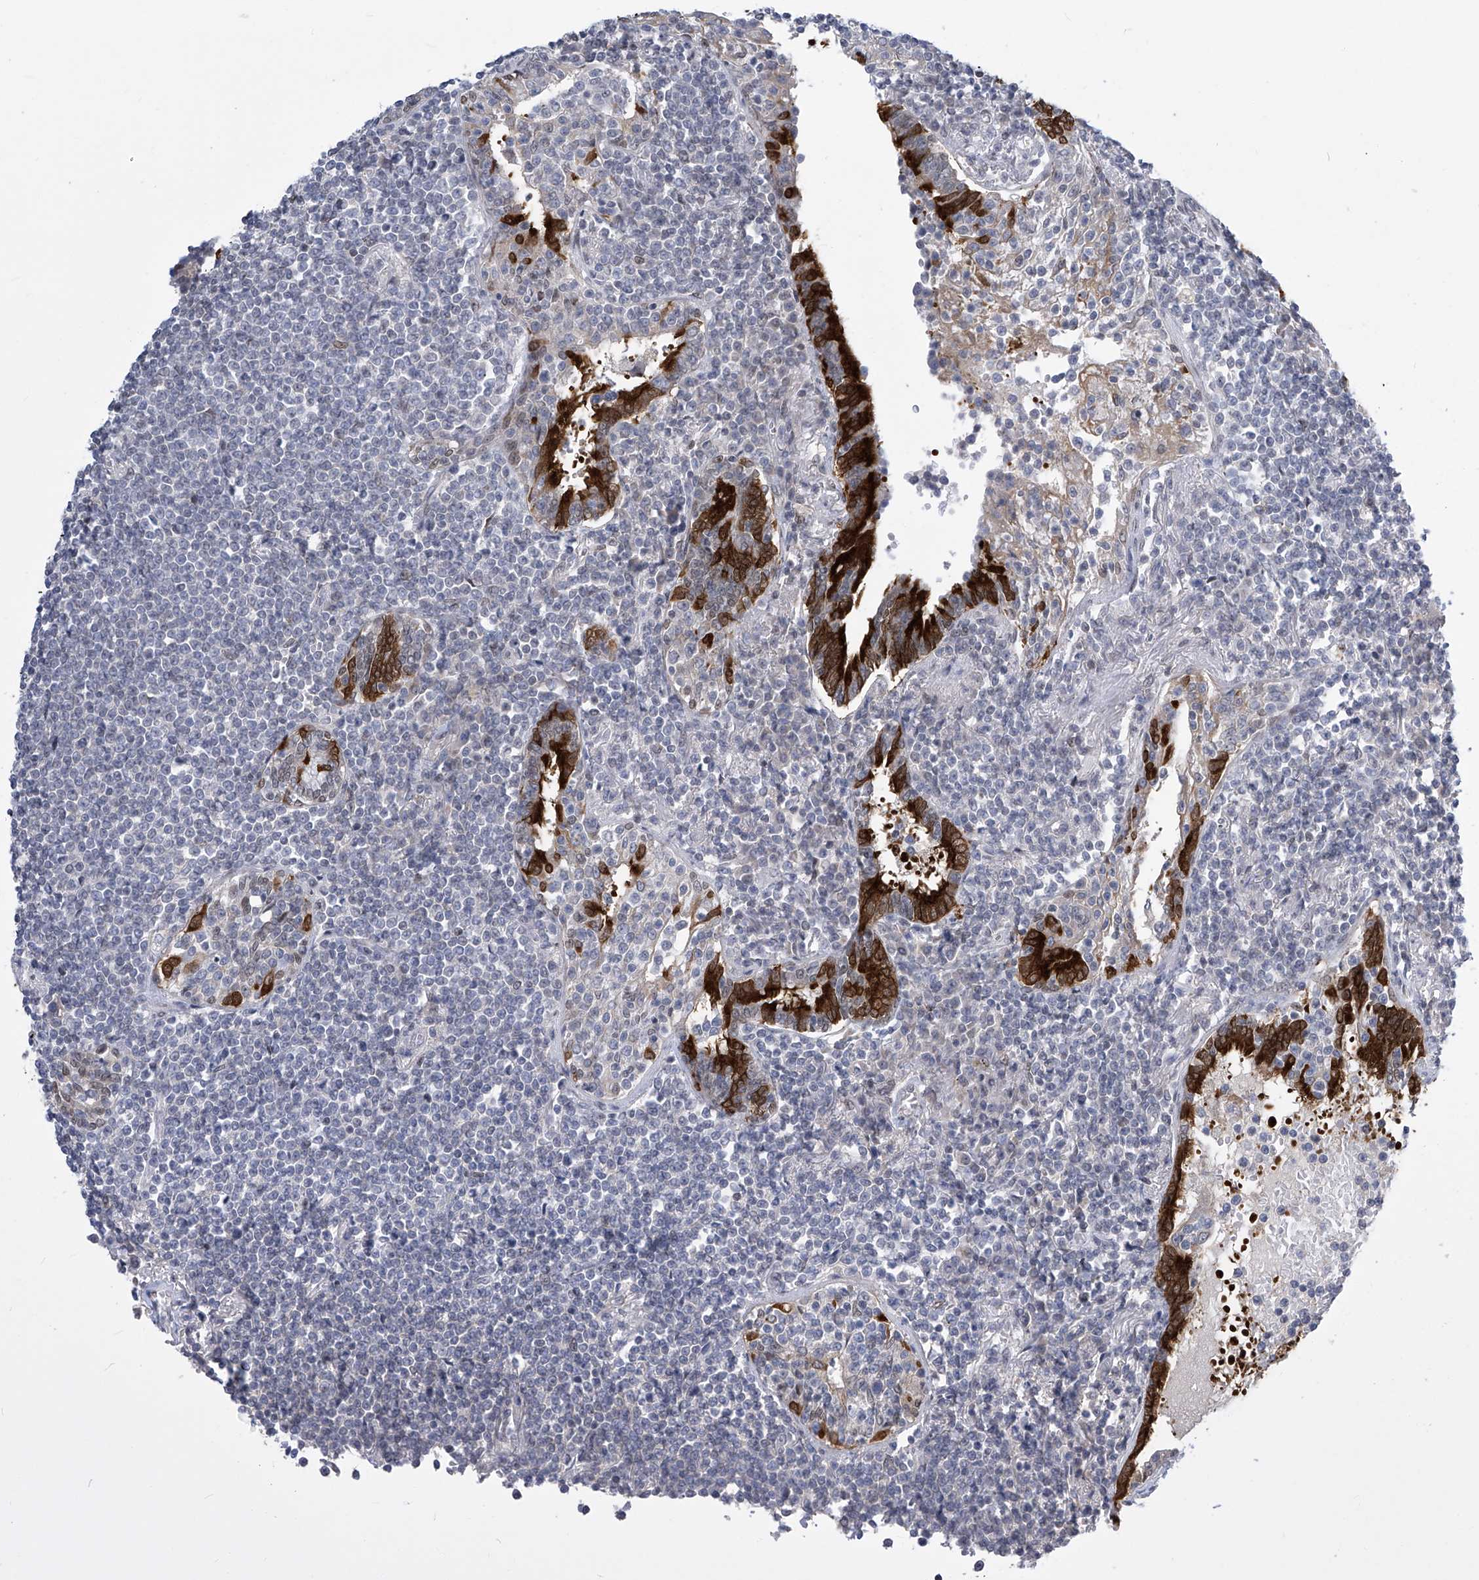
{"staining": {"intensity": "negative", "quantity": "none", "location": "none"}, "tissue": "lymphoma", "cell_type": "Tumor cells", "image_type": "cancer", "snomed": [{"axis": "morphology", "description": "Malignant lymphoma, non-Hodgkin's type, Low grade"}, {"axis": "topography", "description": "Lung"}], "caption": "This photomicrograph is of low-grade malignant lymphoma, non-Hodgkin's type stained with IHC to label a protein in brown with the nuclei are counter-stained blue. There is no positivity in tumor cells.", "gene": "CETN2", "patient": {"sex": "female", "age": 71}}